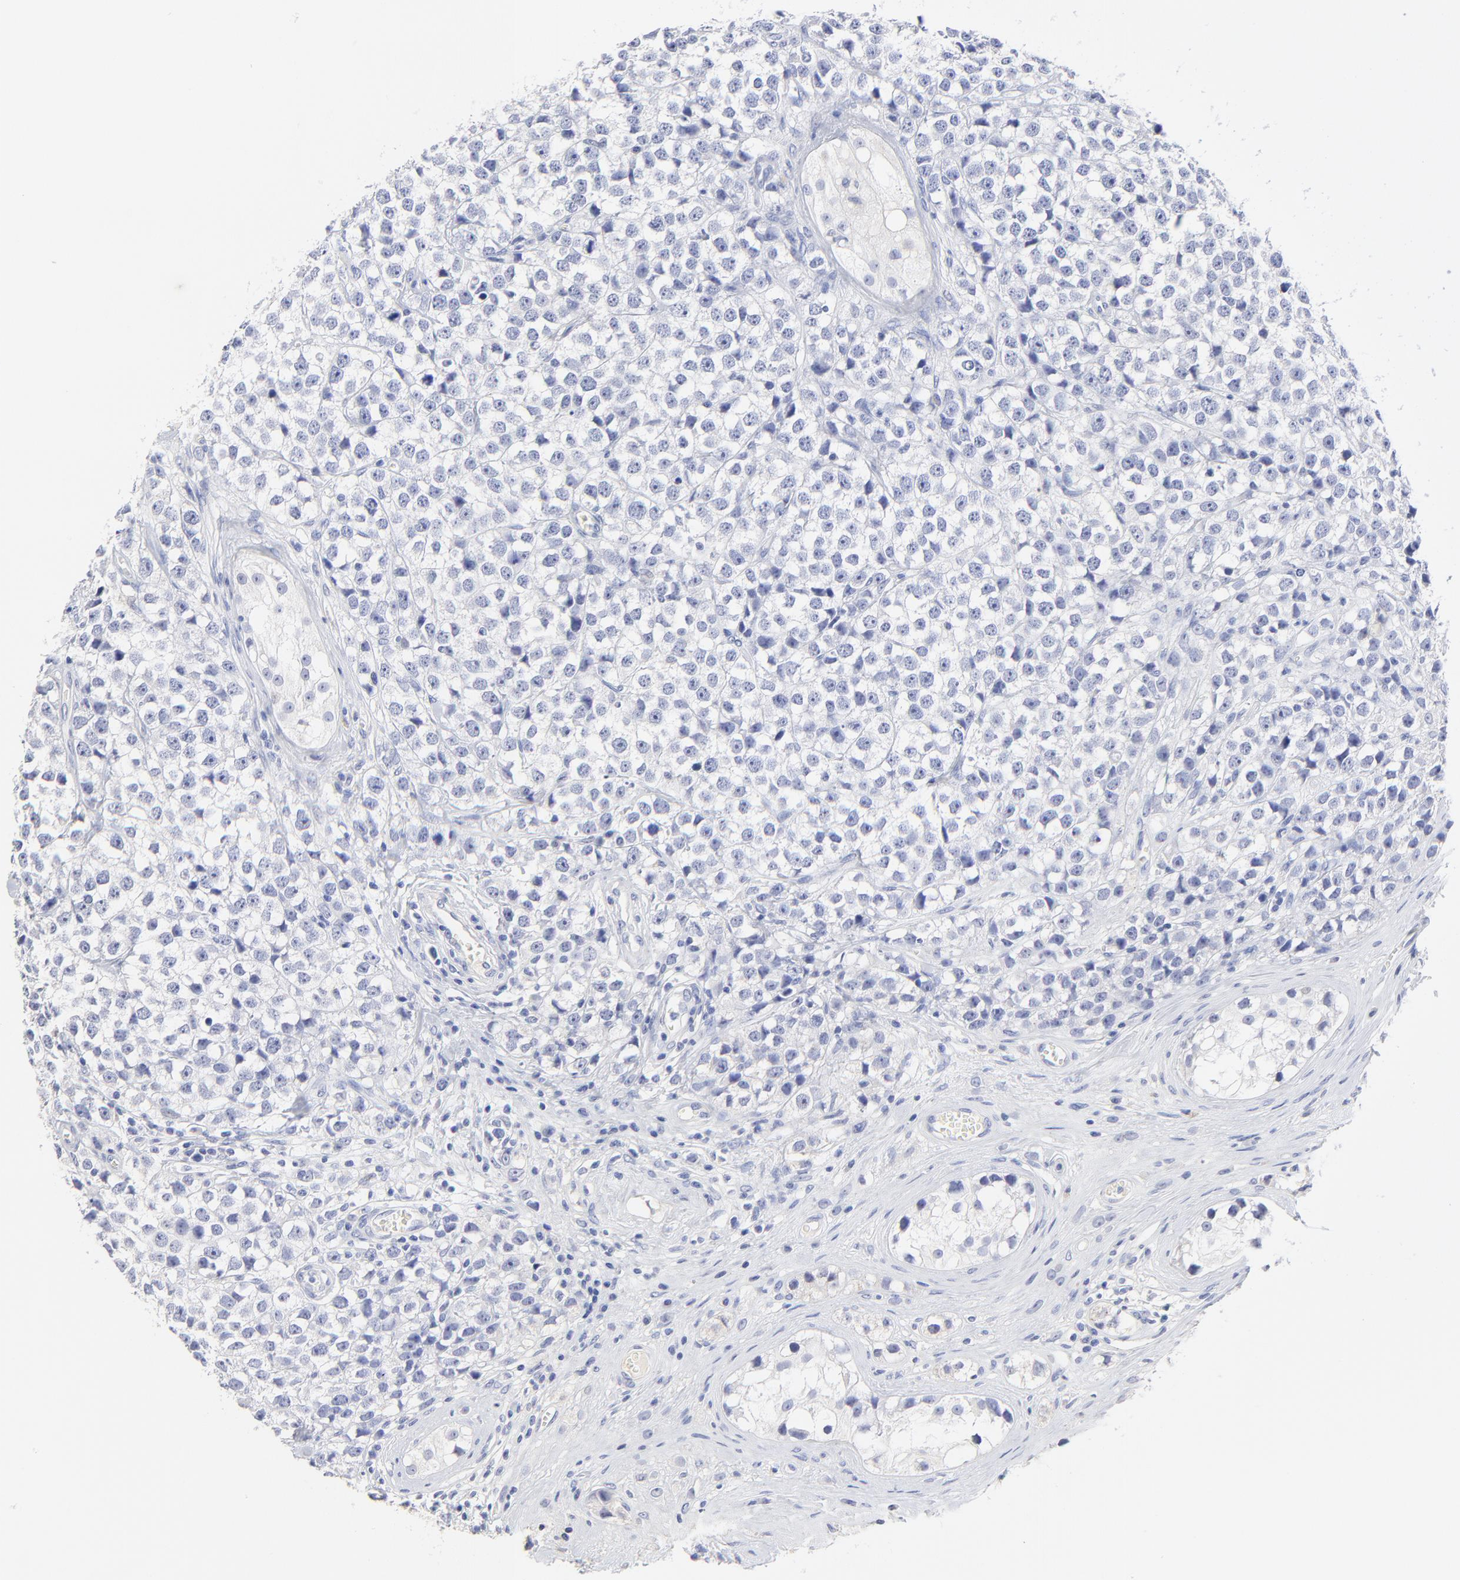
{"staining": {"intensity": "negative", "quantity": "none", "location": "none"}, "tissue": "testis cancer", "cell_type": "Tumor cells", "image_type": "cancer", "snomed": [{"axis": "morphology", "description": "Seminoma, NOS"}, {"axis": "topography", "description": "Testis"}], "caption": "Testis seminoma was stained to show a protein in brown. There is no significant positivity in tumor cells. (Stains: DAB IHC with hematoxylin counter stain, Microscopy: brightfield microscopy at high magnification).", "gene": "SULT4A1", "patient": {"sex": "male", "age": 25}}